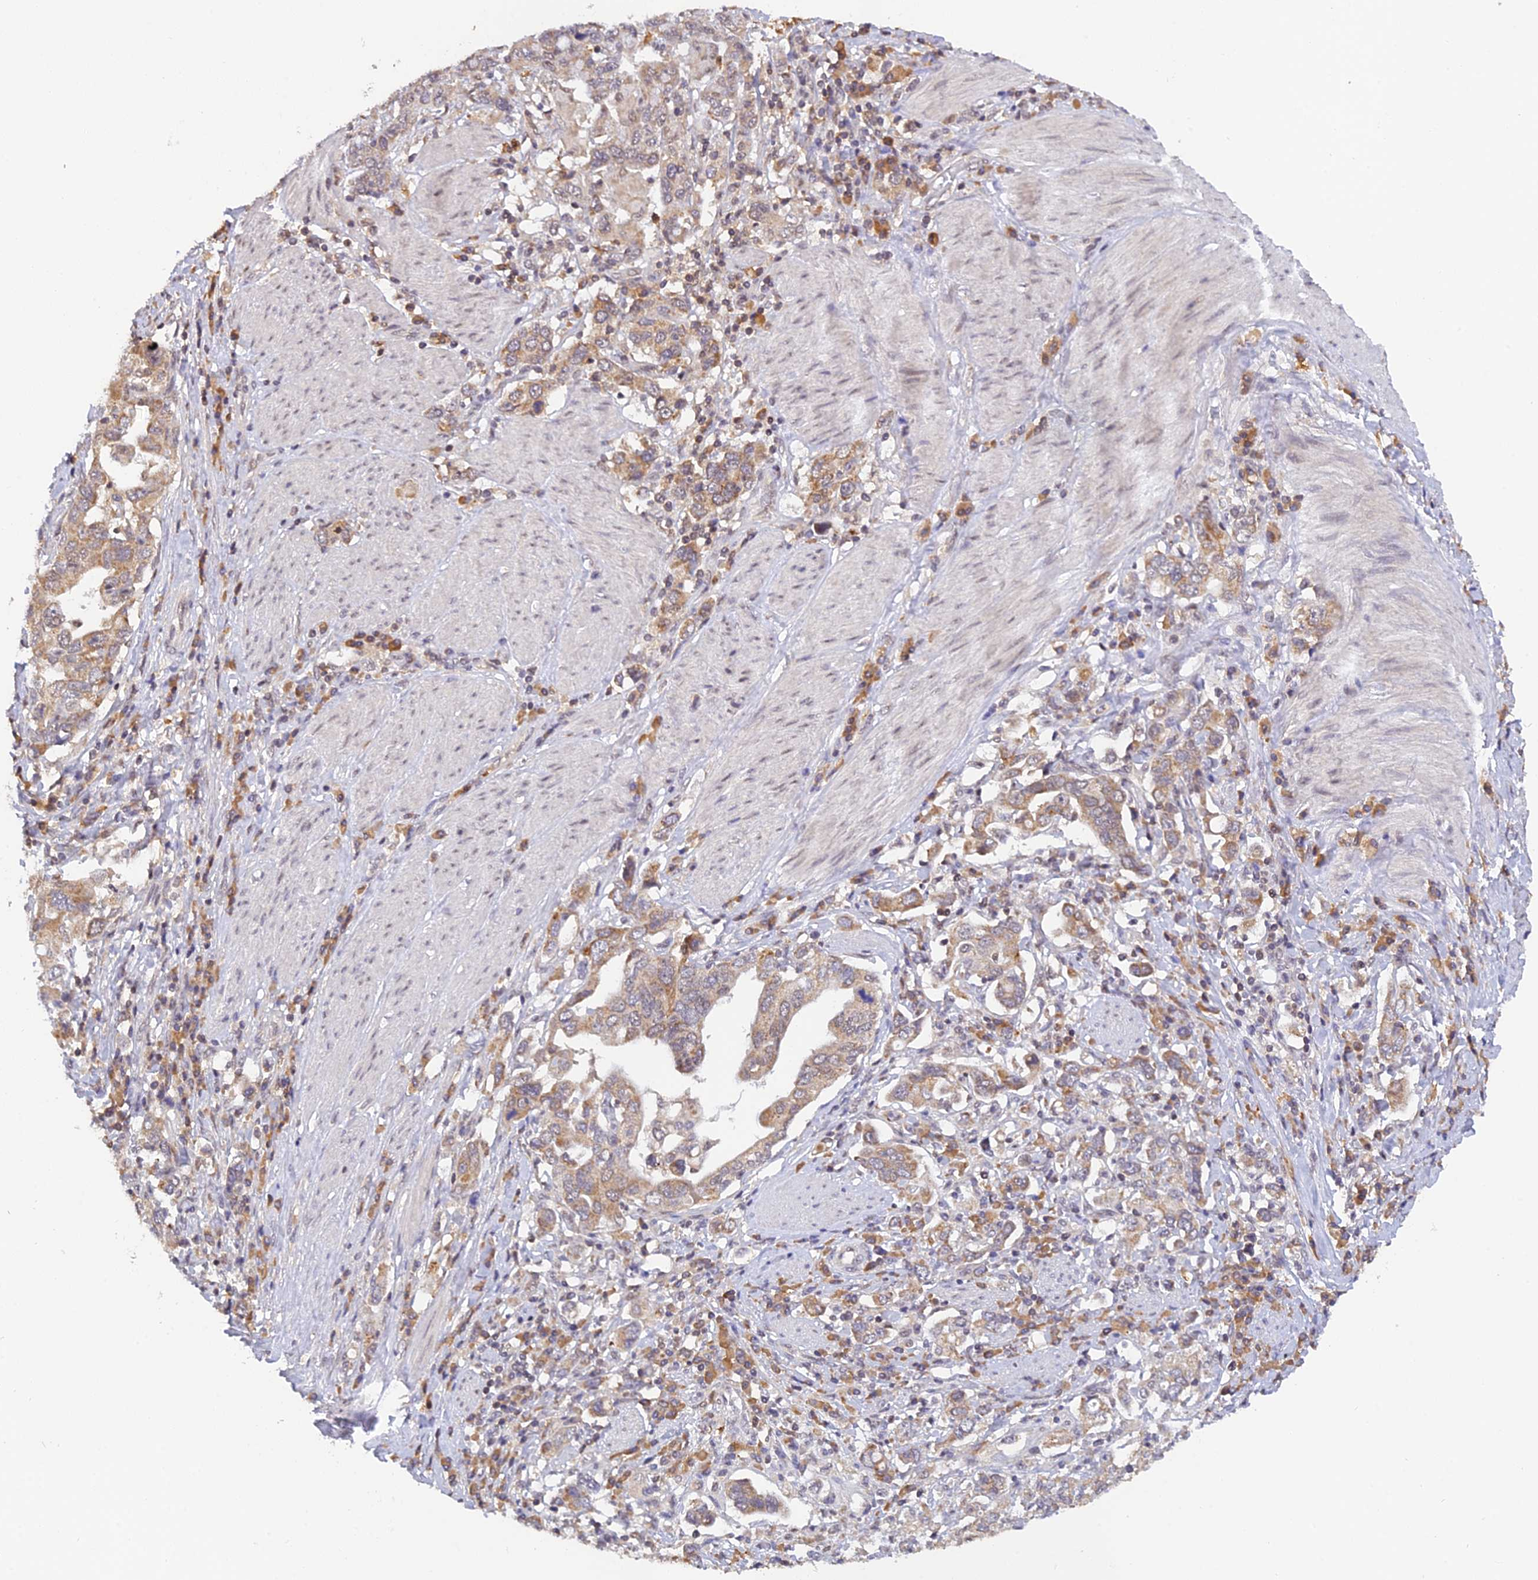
{"staining": {"intensity": "weak", "quantity": "25%-75%", "location": "cytoplasmic/membranous"}, "tissue": "stomach cancer", "cell_type": "Tumor cells", "image_type": "cancer", "snomed": [{"axis": "morphology", "description": "Adenocarcinoma, NOS"}, {"axis": "topography", "description": "Stomach, upper"}, {"axis": "topography", "description": "Stomach"}], "caption": "A low amount of weak cytoplasmic/membranous expression is present in approximately 25%-75% of tumor cells in stomach cancer (adenocarcinoma) tissue.", "gene": "PEX16", "patient": {"sex": "male", "age": 62}}